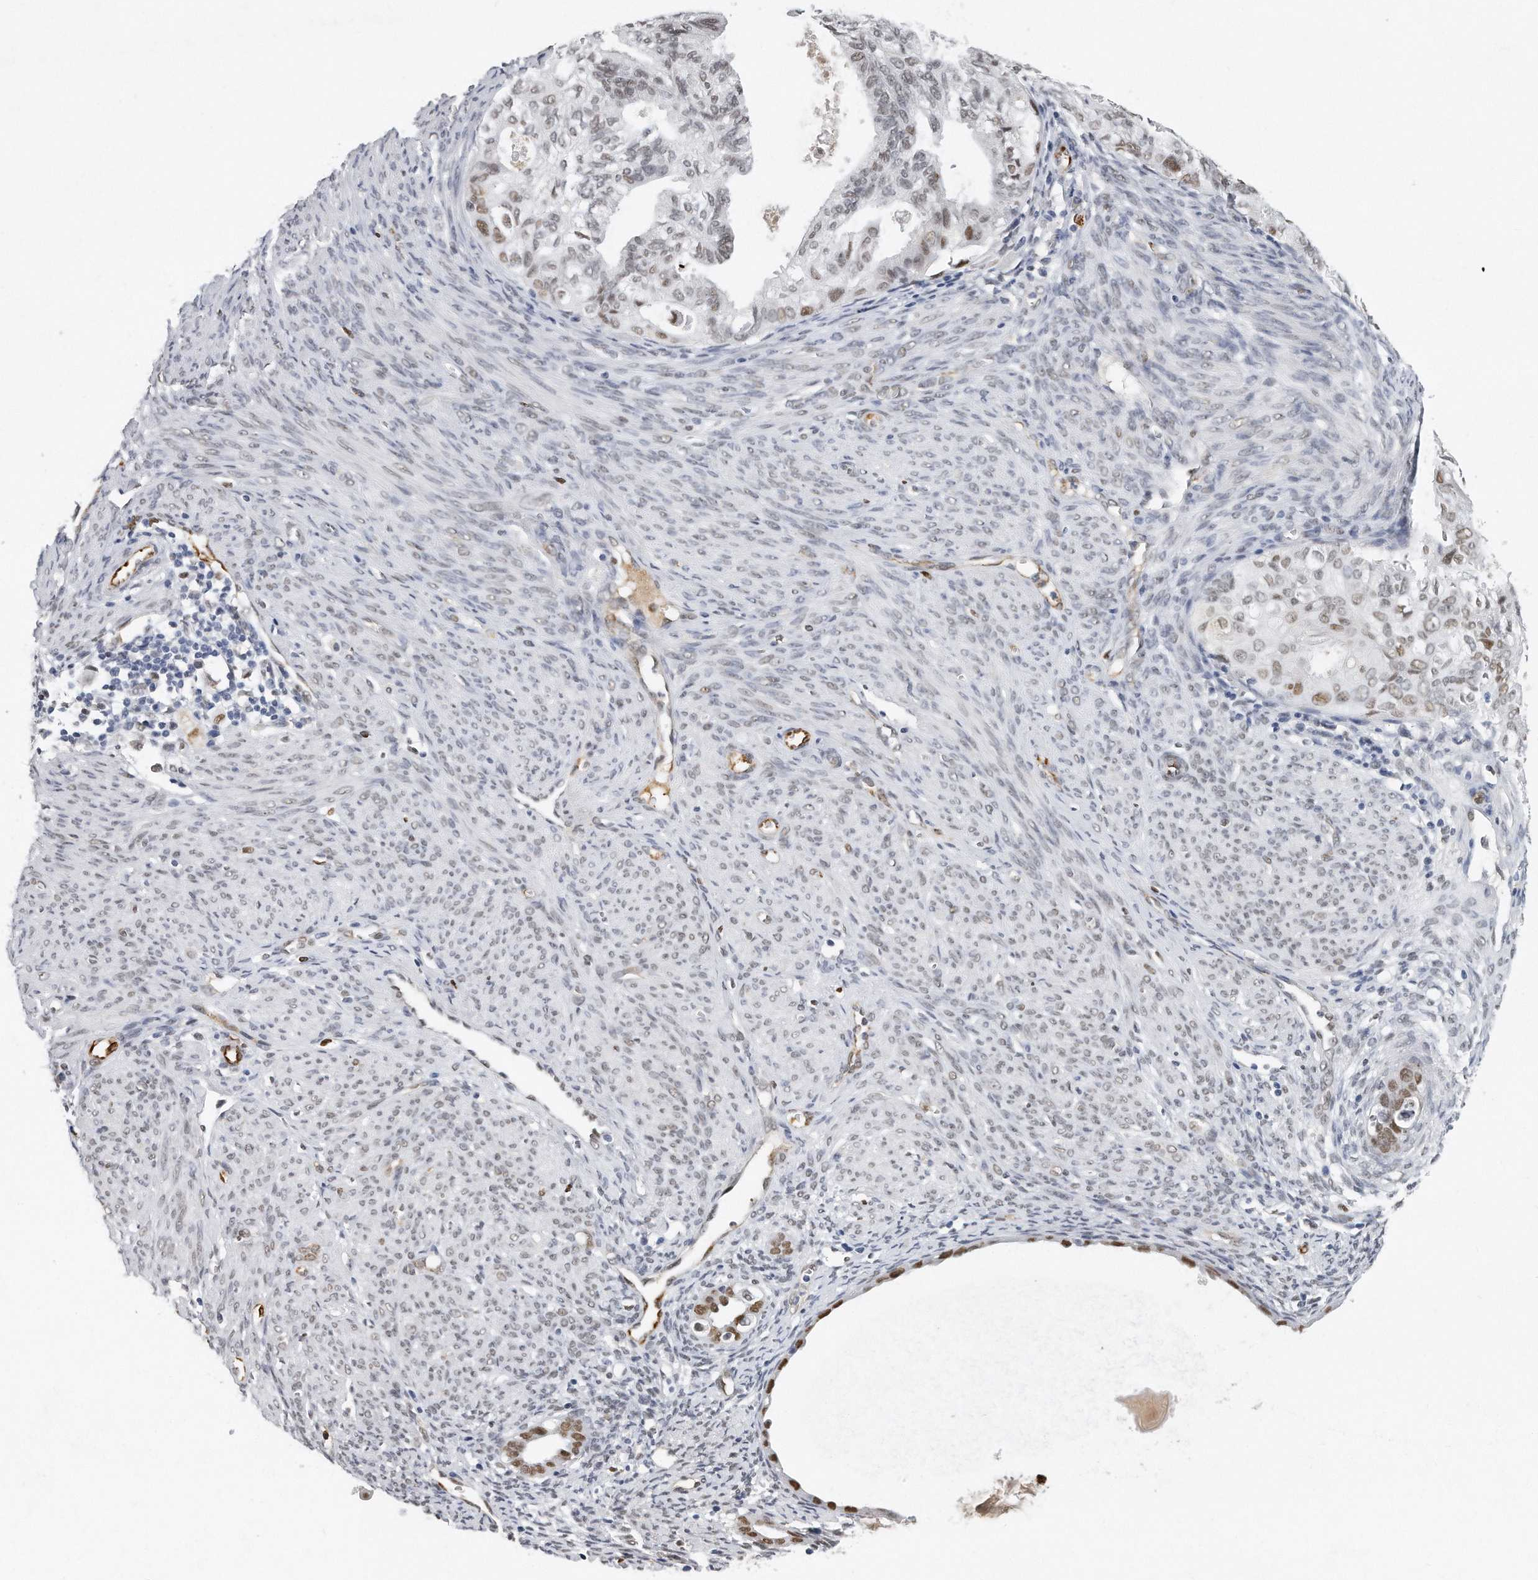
{"staining": {"intensity": "moderate", "quantity": "<25%", "location": "nuclear"}, "tissue": "cervical cancer", "cell_type": "Tumor cells", "image_type": "cancer", "snomed": [{"axis": "morphology", "description": "Normal tissue, NOS"}, {"axis": "morphology", "description": "Adenocarcinoma, NOS"}, {"axis": "topography", "description": "Cervix"}, {"axis": "topography", "description": "Endometrium"}], "caption": "Protein analysis of adenocarcinoma (cervical) tissue exhibits moderate nuclear staining in about <25% of tumor cells. Immunohistochemistry stains the protein in brown and the nuclei are stained blue.", "gene": "CTBP2", "patient": {"sex": "female", "age": 86}}